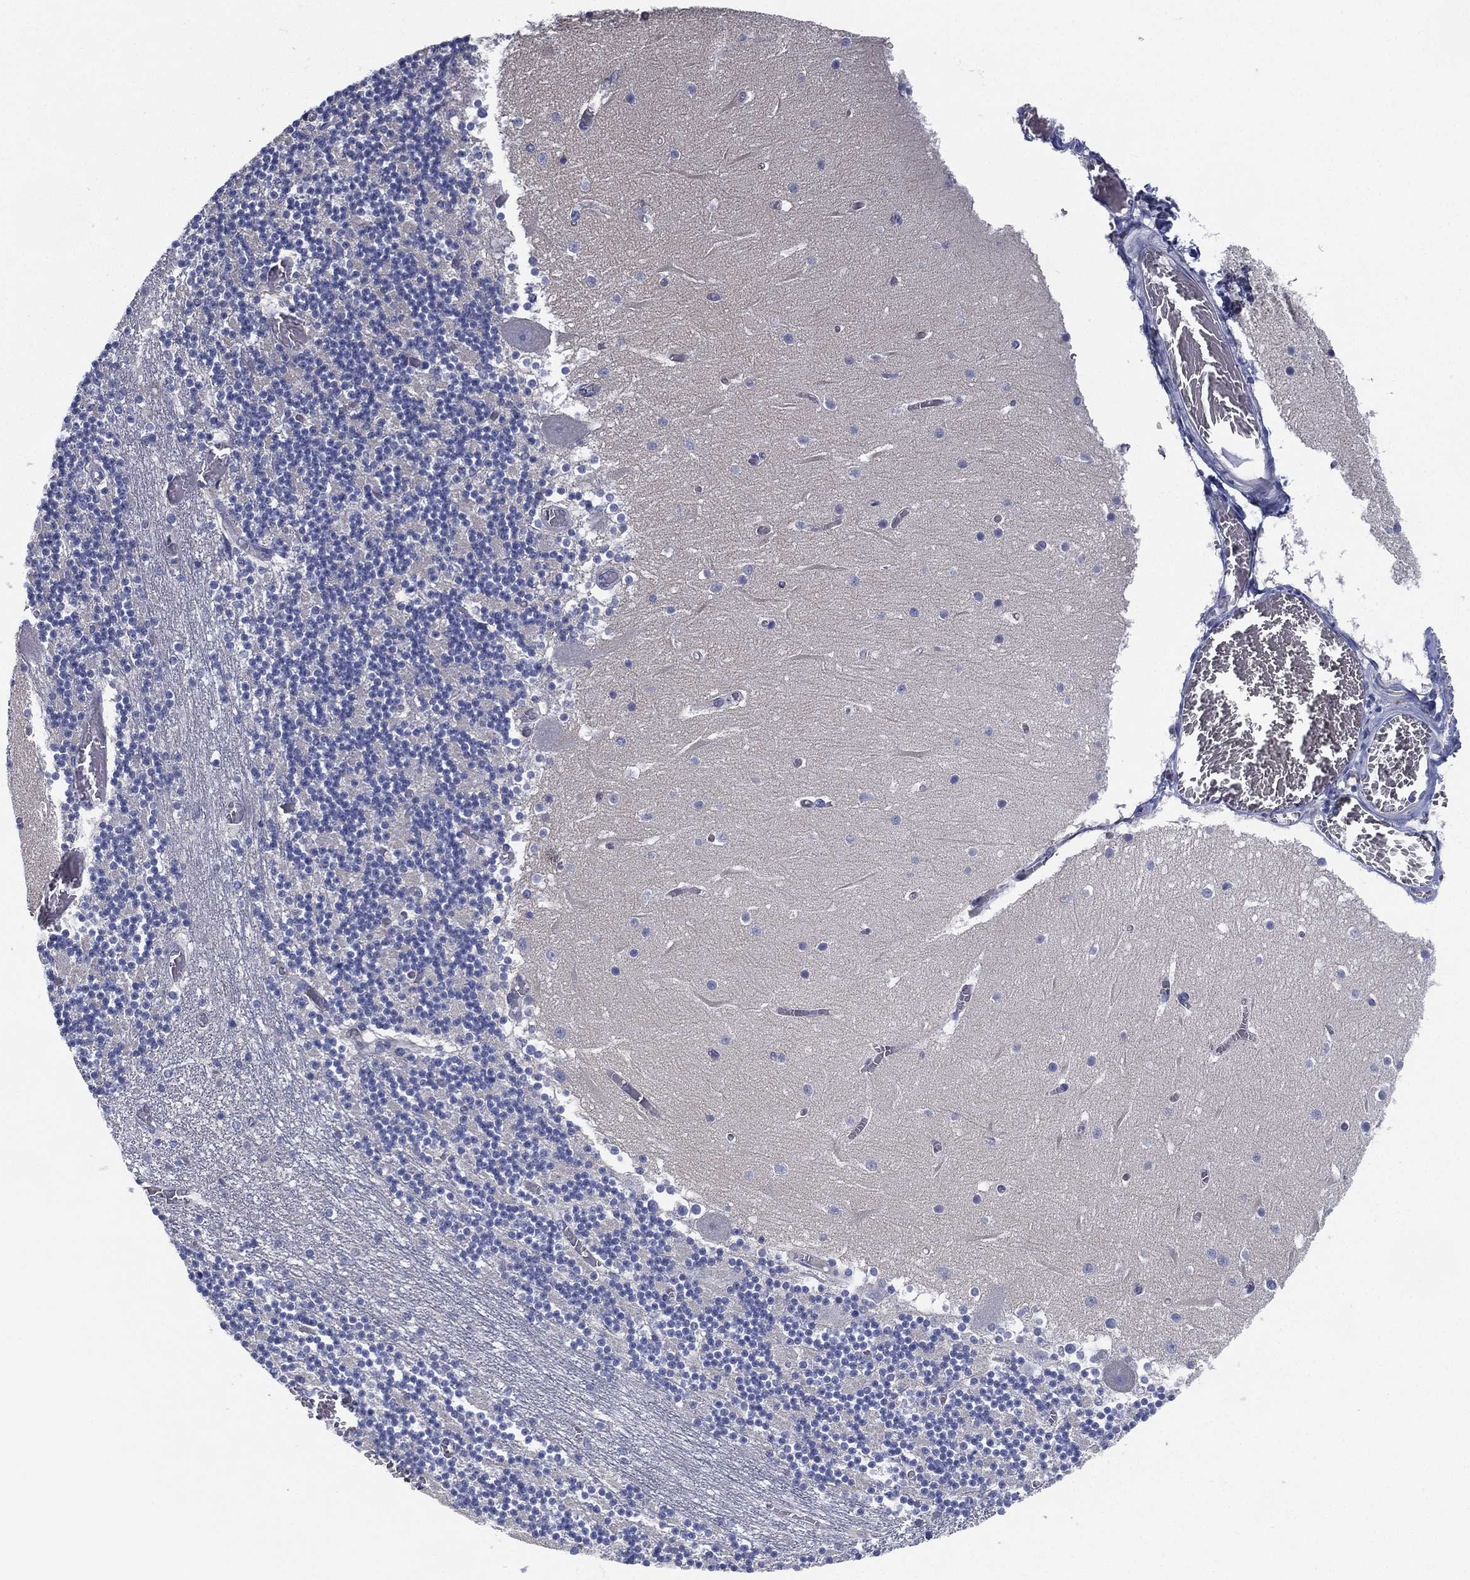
{"staining": {"intensity": "negative", "quantity": "none", "location": "none"}, "tissue": "cerebellum", "cell_type": "Cells in granular layer", "image_type": "normal", "snomed": [{"axis": "morphology", "description": "Normal tissue, NOS"}, {"axis": "topography", "description": "Cerebellum"}], "caption": "The photomicrograph displays no staining of cells in granular layer in normal cerebellum.", "gene": "CCDC70", "patient": {"sex": "female", "age": 28}}